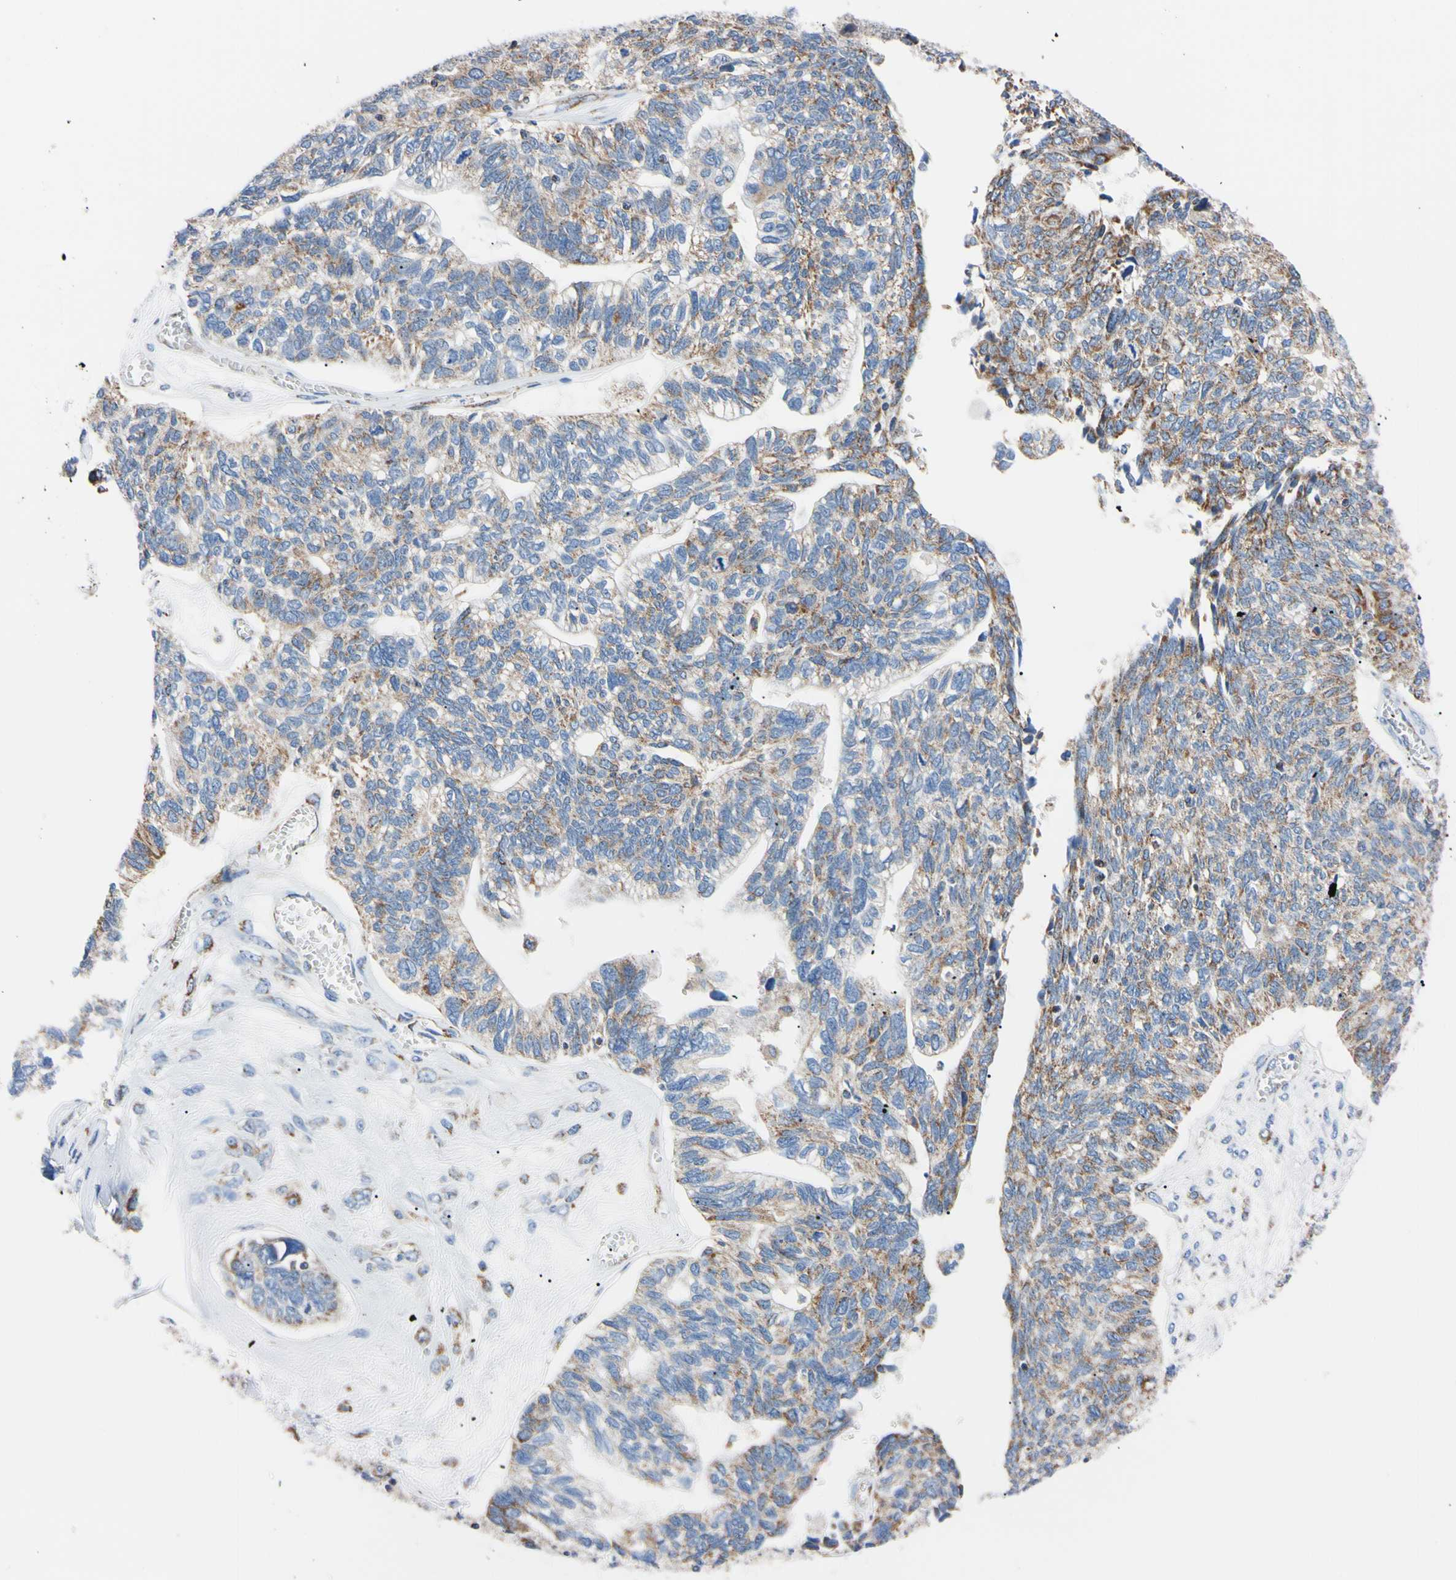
{"staining": {"intensity": "moderate", "quantity": "25%-75%", "location": "cytoplasmic/membranous"}, "tissue": "ovarian cancer", "cell_type": "Tumor cells", "image_type": "cancer", "snomed": [{"axis": "morphology", "description": "Cystadenocarcinoma, serous, NOS"}, {"axis": "topography", "description": "Ovary"}], "caption": "DAB (3,3'-diaminobenzidine) immunohistochemical staining of ovarian cancer (serous cystadenocarcinoma) reveals moderate cytoplasmic/membranous protein staining in about 25%-75% of tumor cells.", "gene": "CLPP", "patient": {"sex": "female", "age": 79}}